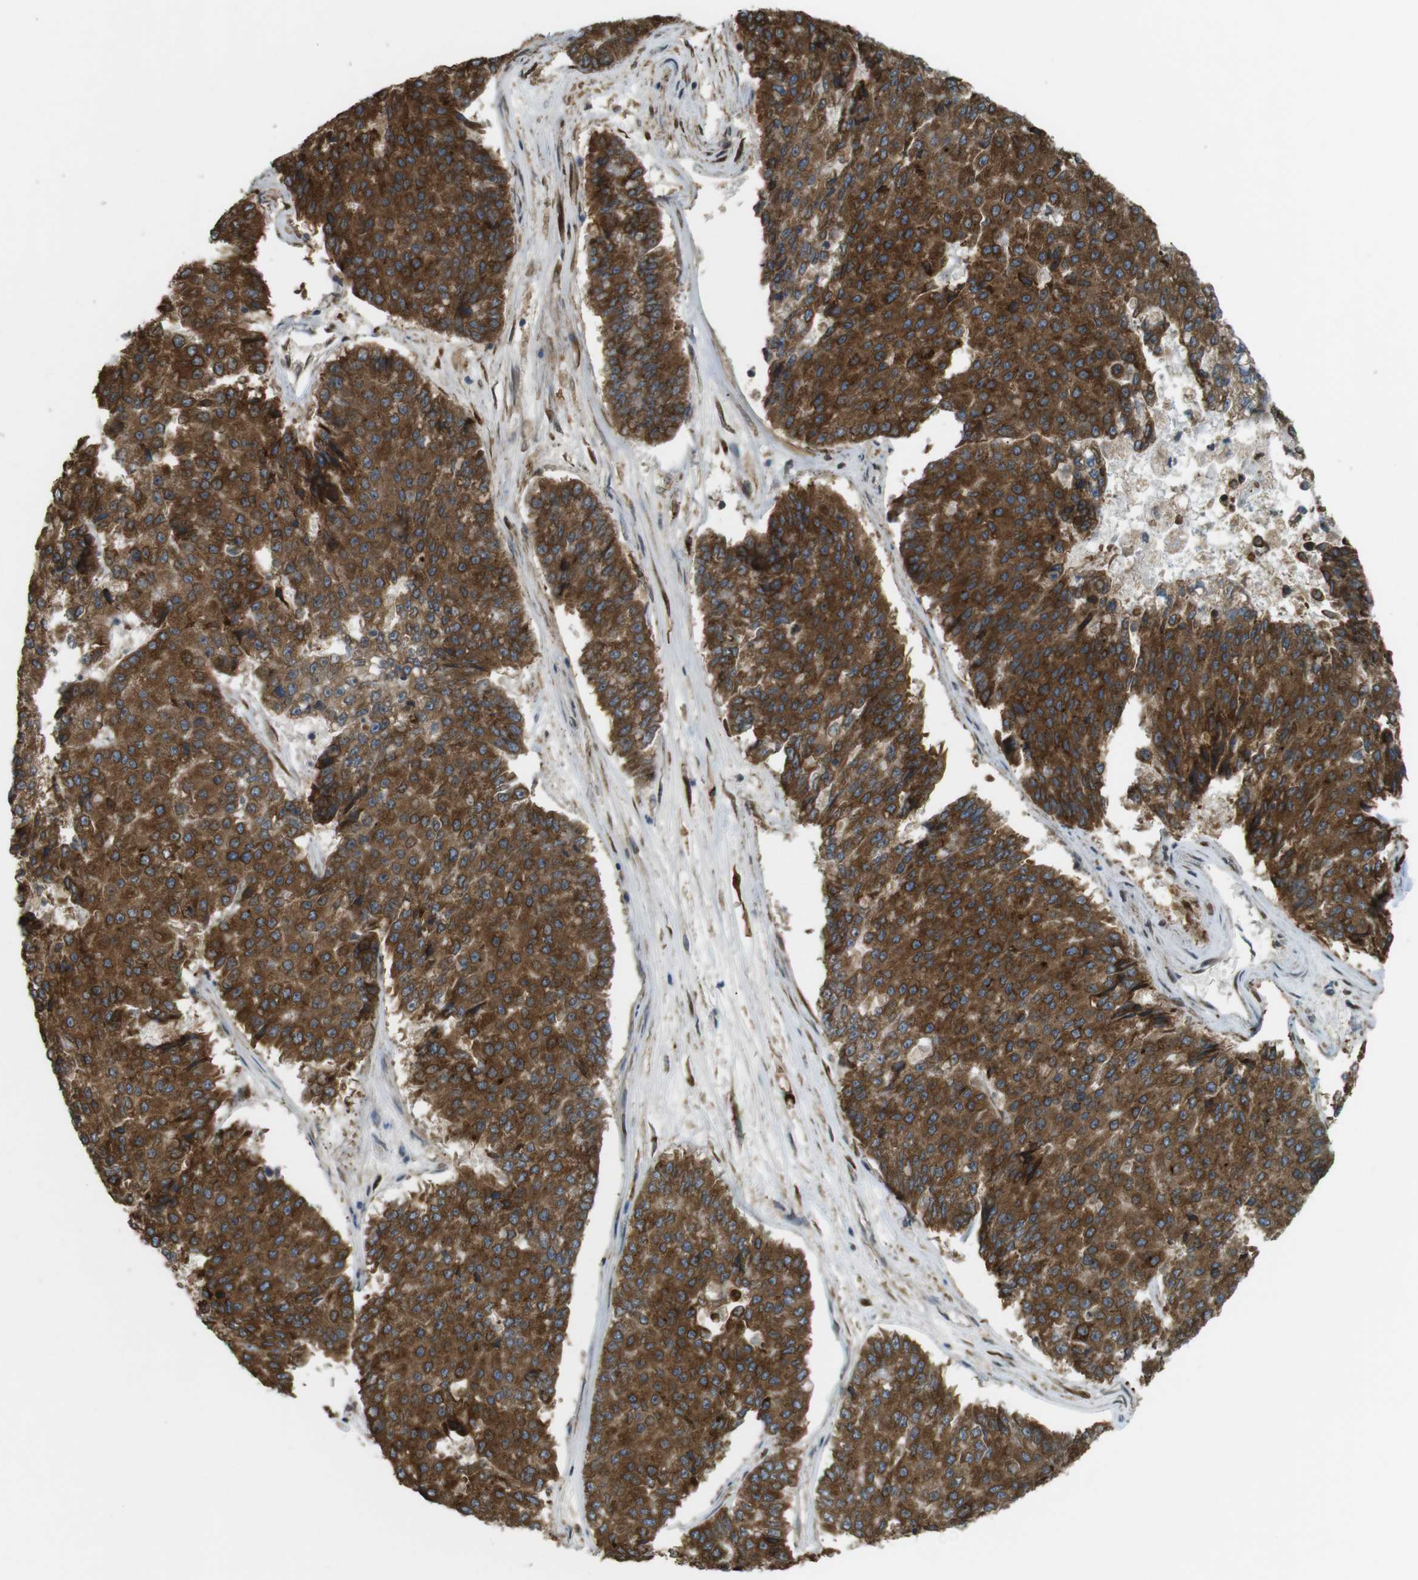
{"staining": {"intensity": "strong", "quantity": ">75%", "location": "cytoplasmic/membranous"}, "tissue": "pancreatic cancer", "cell_type": "Tumor cells", "image_type": "cancer", "snomed": [{"axis": "morphology", "description": "Adenocarcinoma, NOS"}, {"axis": "topography", "description": "Pancreas"}], "caption": "Immunohistochemical staining of human pancreatic adenocarcinoma demonstrates high levels of strong cytoplasmic/membranous protein expression in approximately >75% of tumor cells.", "gene": "TMED4", "patient": {"sex": "male", "age": 50}}